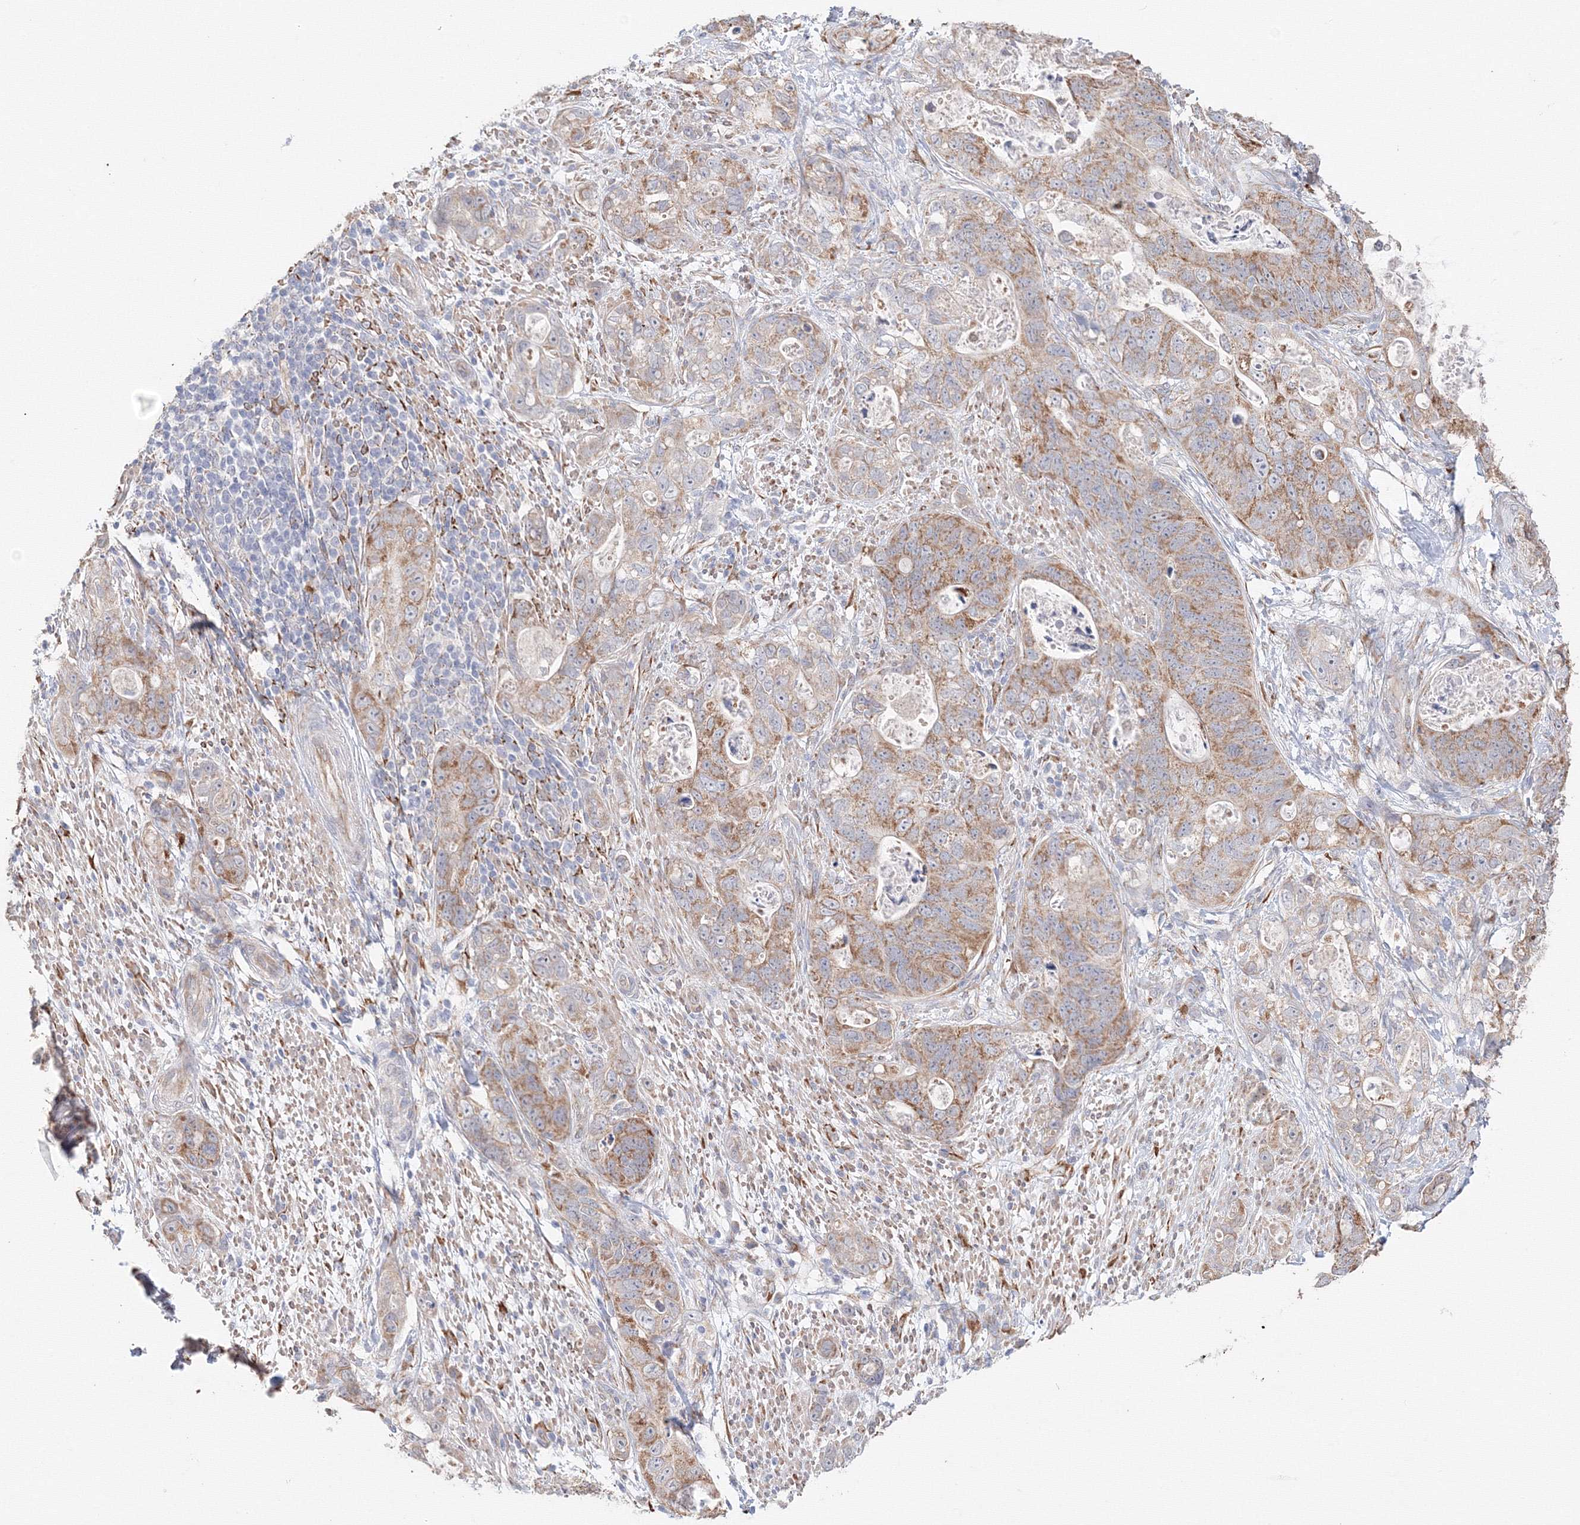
{"staining": {"intensity": "moderate", "quantity": ">75%", "location": "cytoplasmic/membranous"}, "tissue": "stomach cancer", "cell_type": "Tumor cells", "image_type": "cancer", "snomed": [{"axis": "morphology", "description": "Adenocarcinoma, NOS"}, {"axis": "topography", "description": "Stomach"}], "caption": "Stomach cancer stained for a protein reveals moderate cytoplasmic/membranous positivity in tumor cells. (Brightfield microscopy of DAB IHC at high magnification).", "gene": "DHRS12", "patient": {"sex": "female", "age": 89}}